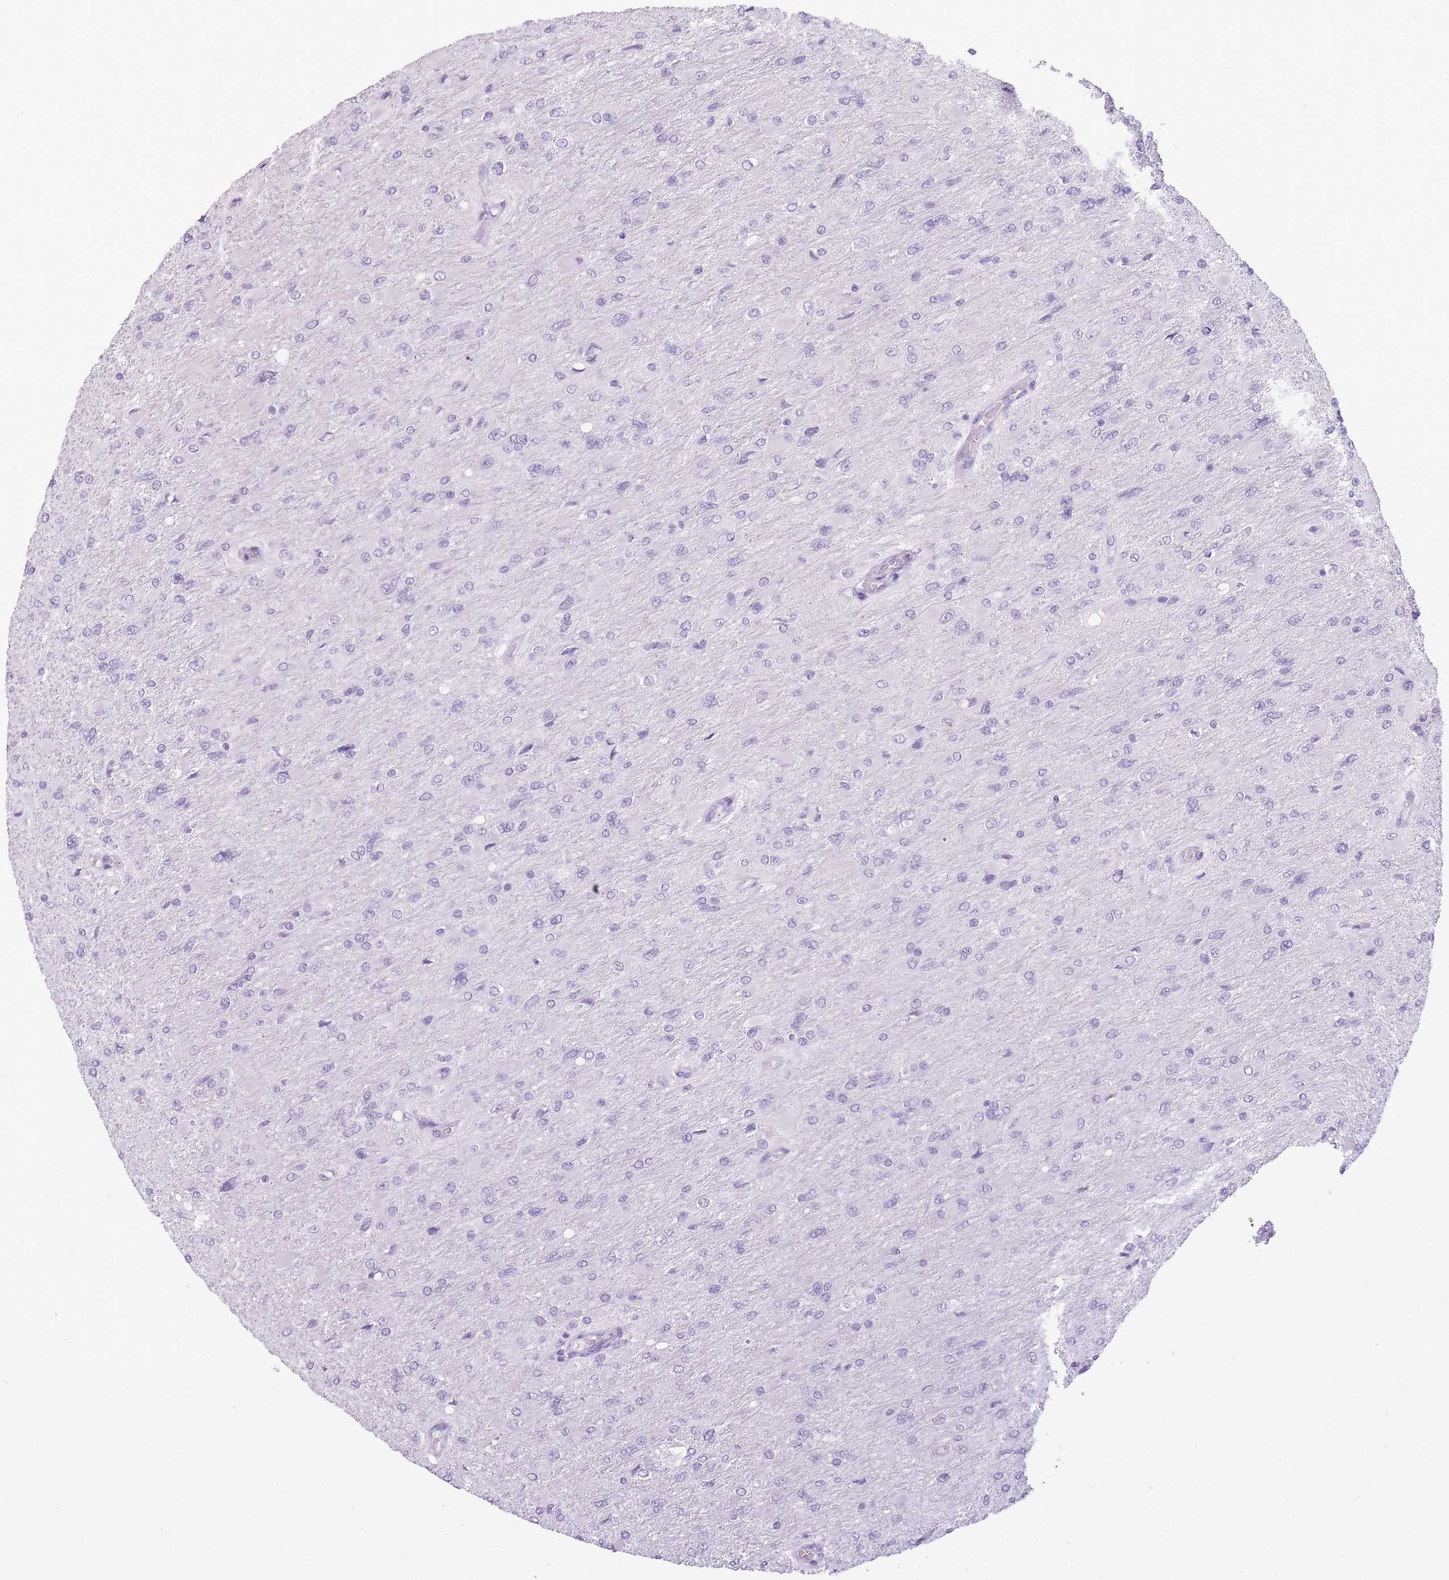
{"staining": {"intensity": "negative", "quantity": "none", "location": "none"}, "tissue": "glioma", "cell_type": "Tumor cells", "image_type": "cancer", "snomed": [{"axis": "morphology", "description": "Glioma, malignant, High grade"}, {"axis": "topography", "description": "Cerebral cortex"}], "caption": "Tumor cells show no significant protein expression in malignant glioma (high-grade).", "gene": "GOLGA6D", "patient": {"sex": "female", "age": 36}}